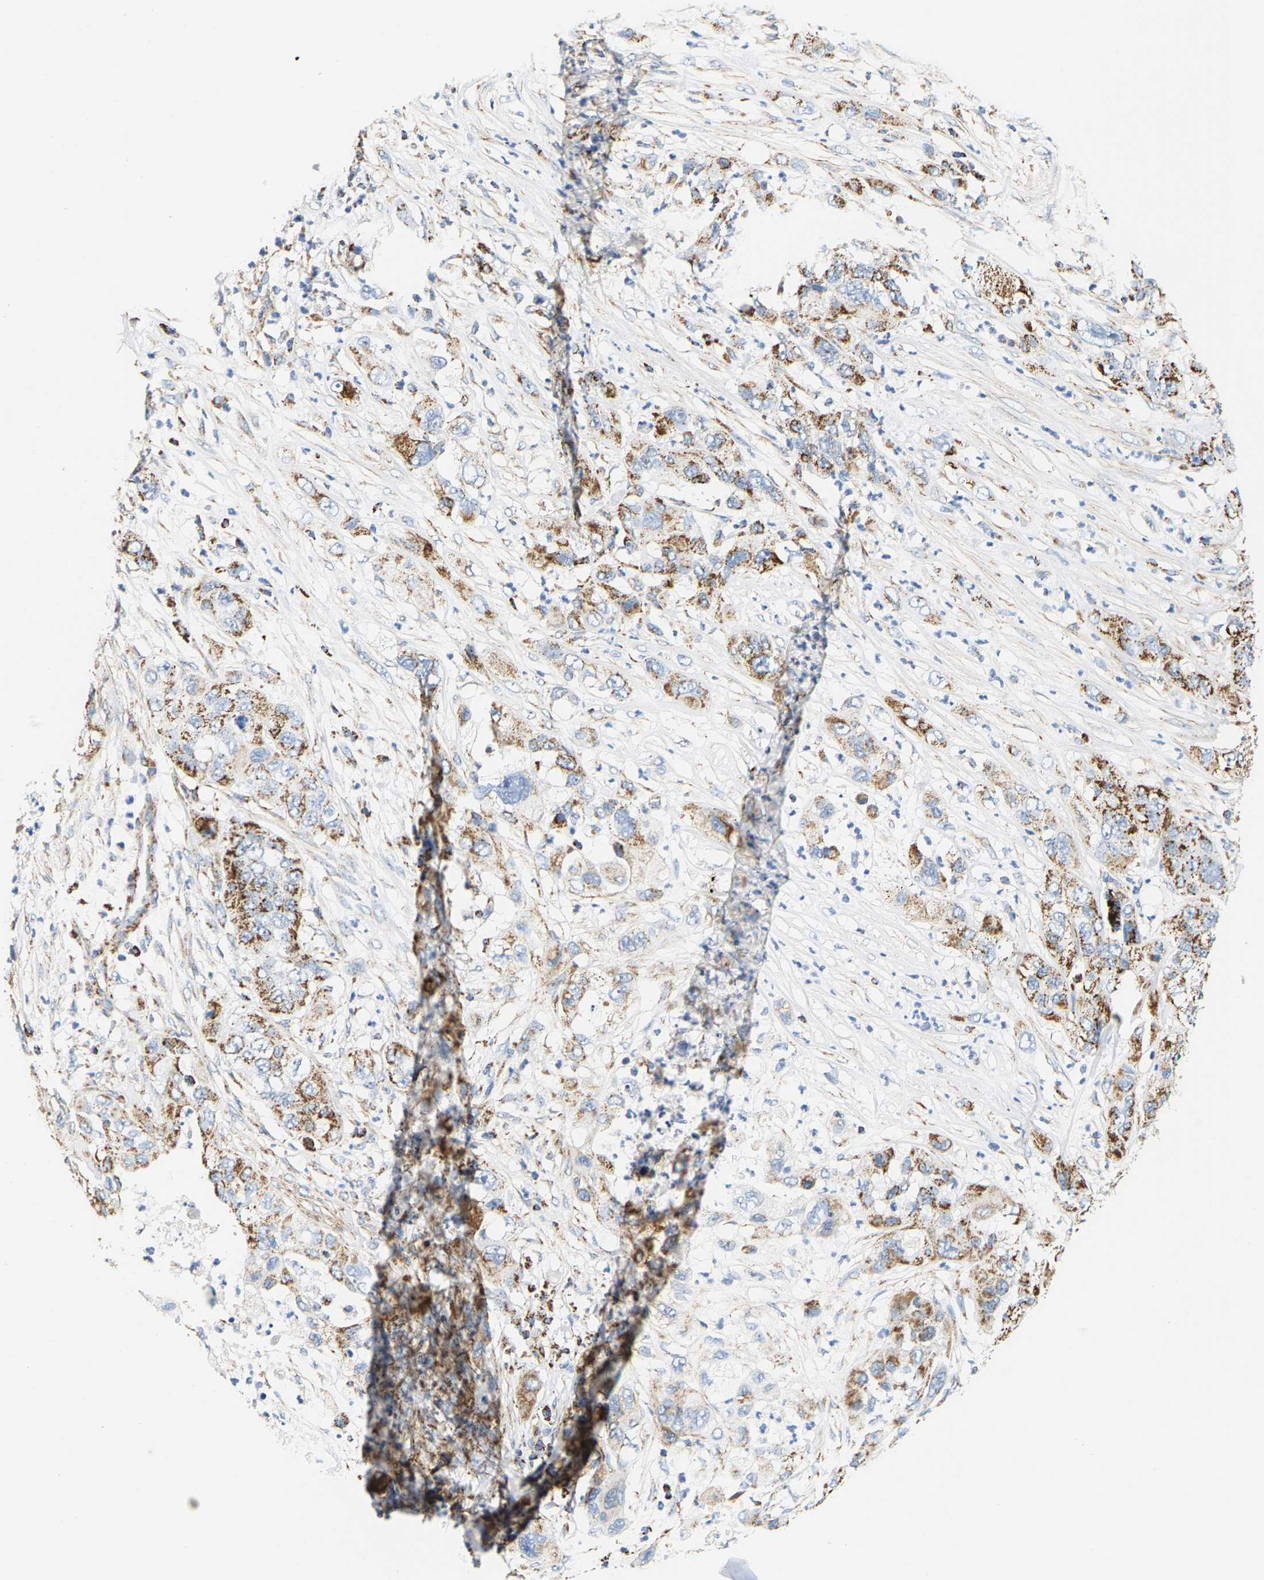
{"staining": {"intensity": "moderate", "quantity": "25%-75%", "location": "cytoplasmic/membranous"}, "tissue": "pancreatic cancer", "cell_type": "Tumor cells", "image_type": "cancer", "snomed": [{"axis": "morphology", "description": "Adenocarcinoma, NOS"}, {"axis": "topography", "description": "Pancreas"}], "caption": "Immunohistochemical staining of human pancreatic cancer exhibits medium levels of moderate cytoplasmic/membranous positivity in approximately 25%-75% of tumor cells. The staining was performed using DAB to visualize the protein expression in brown, while the nuclei were stained in blue with hematoxylin (Magnification: 20x).", "gene": "SHMT2", "patient": {"sex": "female", "age": 78}}